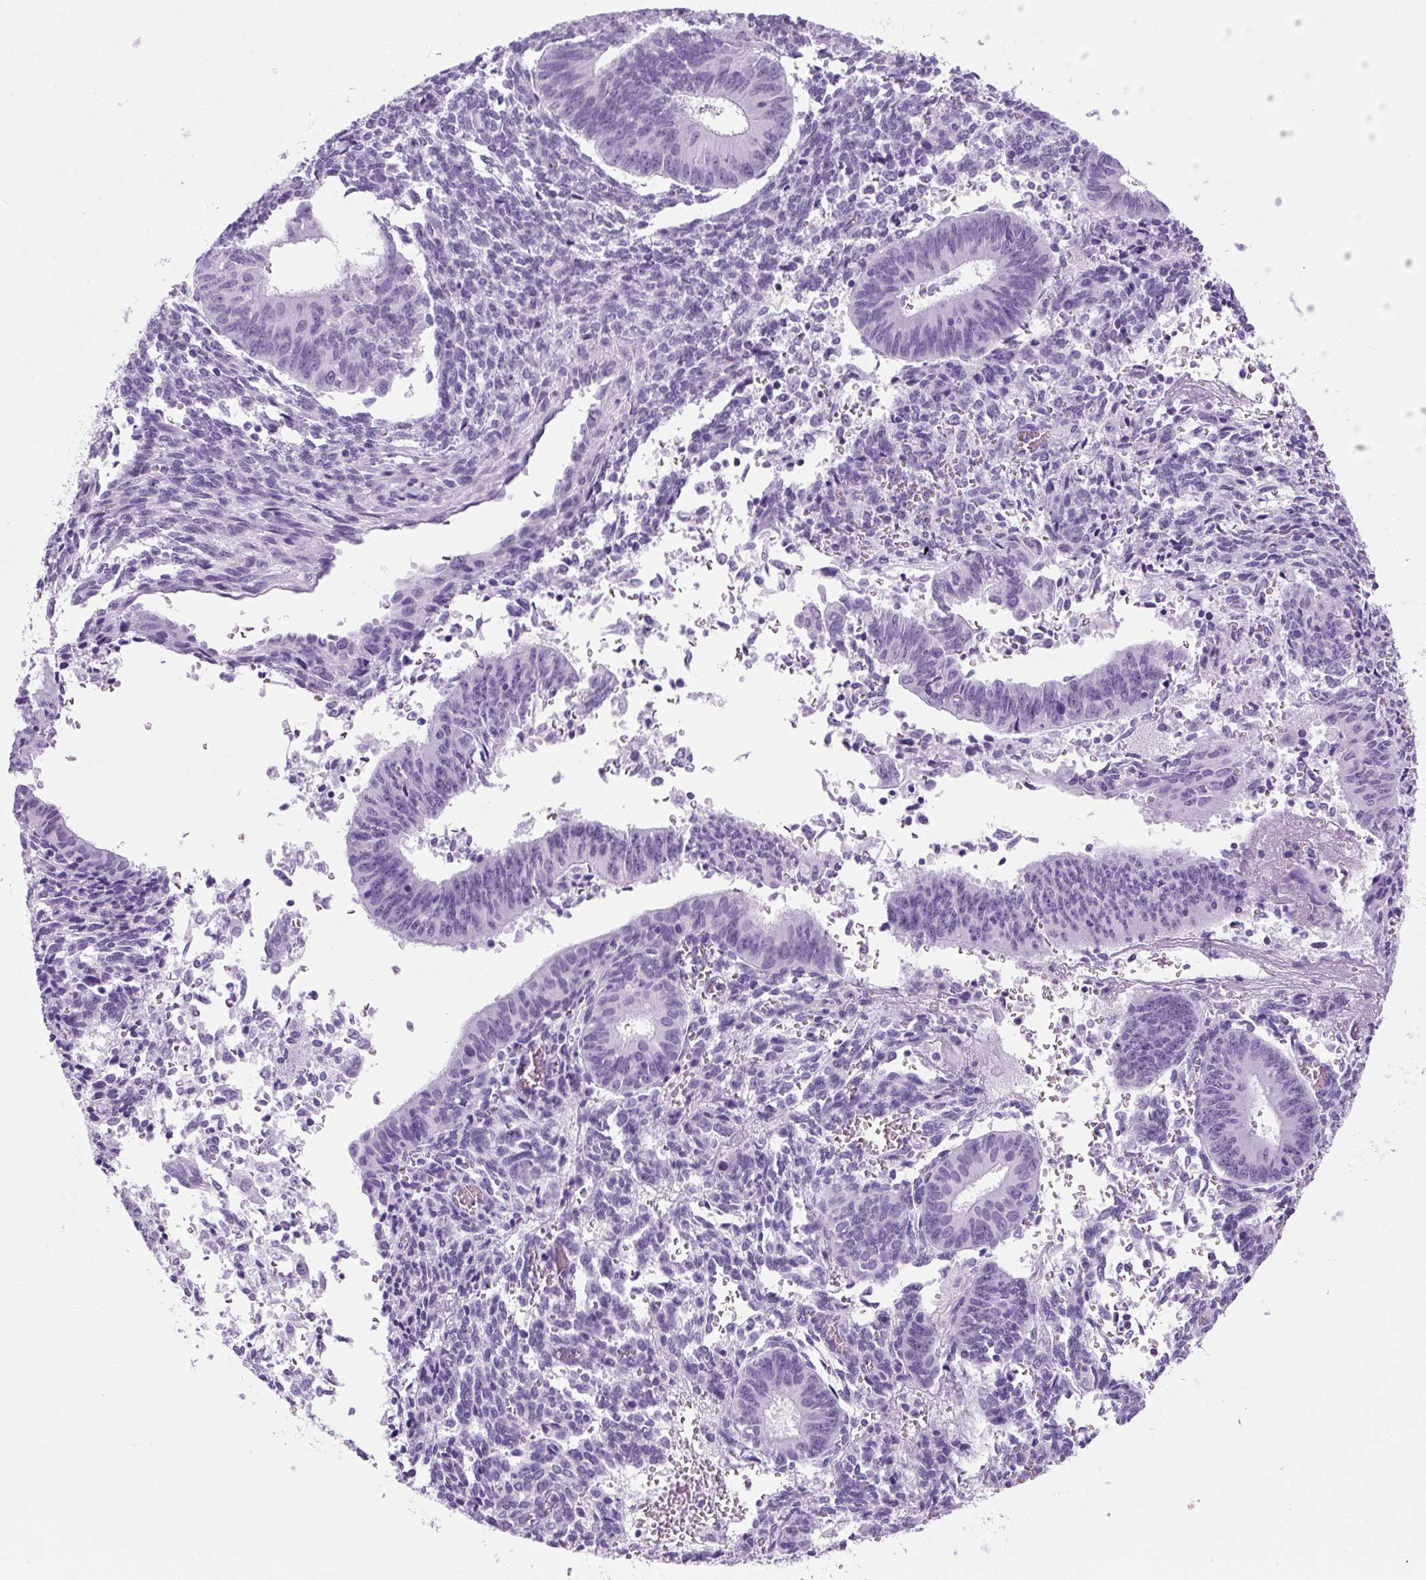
{"staining": {"intensity": "negative", "quantity": "none", "location": "none"}, "tissue": "endometrial cancer", "cell_type": "Tumor cells", "image_type": "cancer", "snomed": [{"axis": "morphology", "description": "Adenocarcinoma, NOS"}, {"axis": "topography", "description": "Endometrium"}], "caption": "Tumor cells show no significant positivity in endometrial adenocarcinoma.", "gene": "RYBP", "patient": {"sex": "female", "age": 50}}